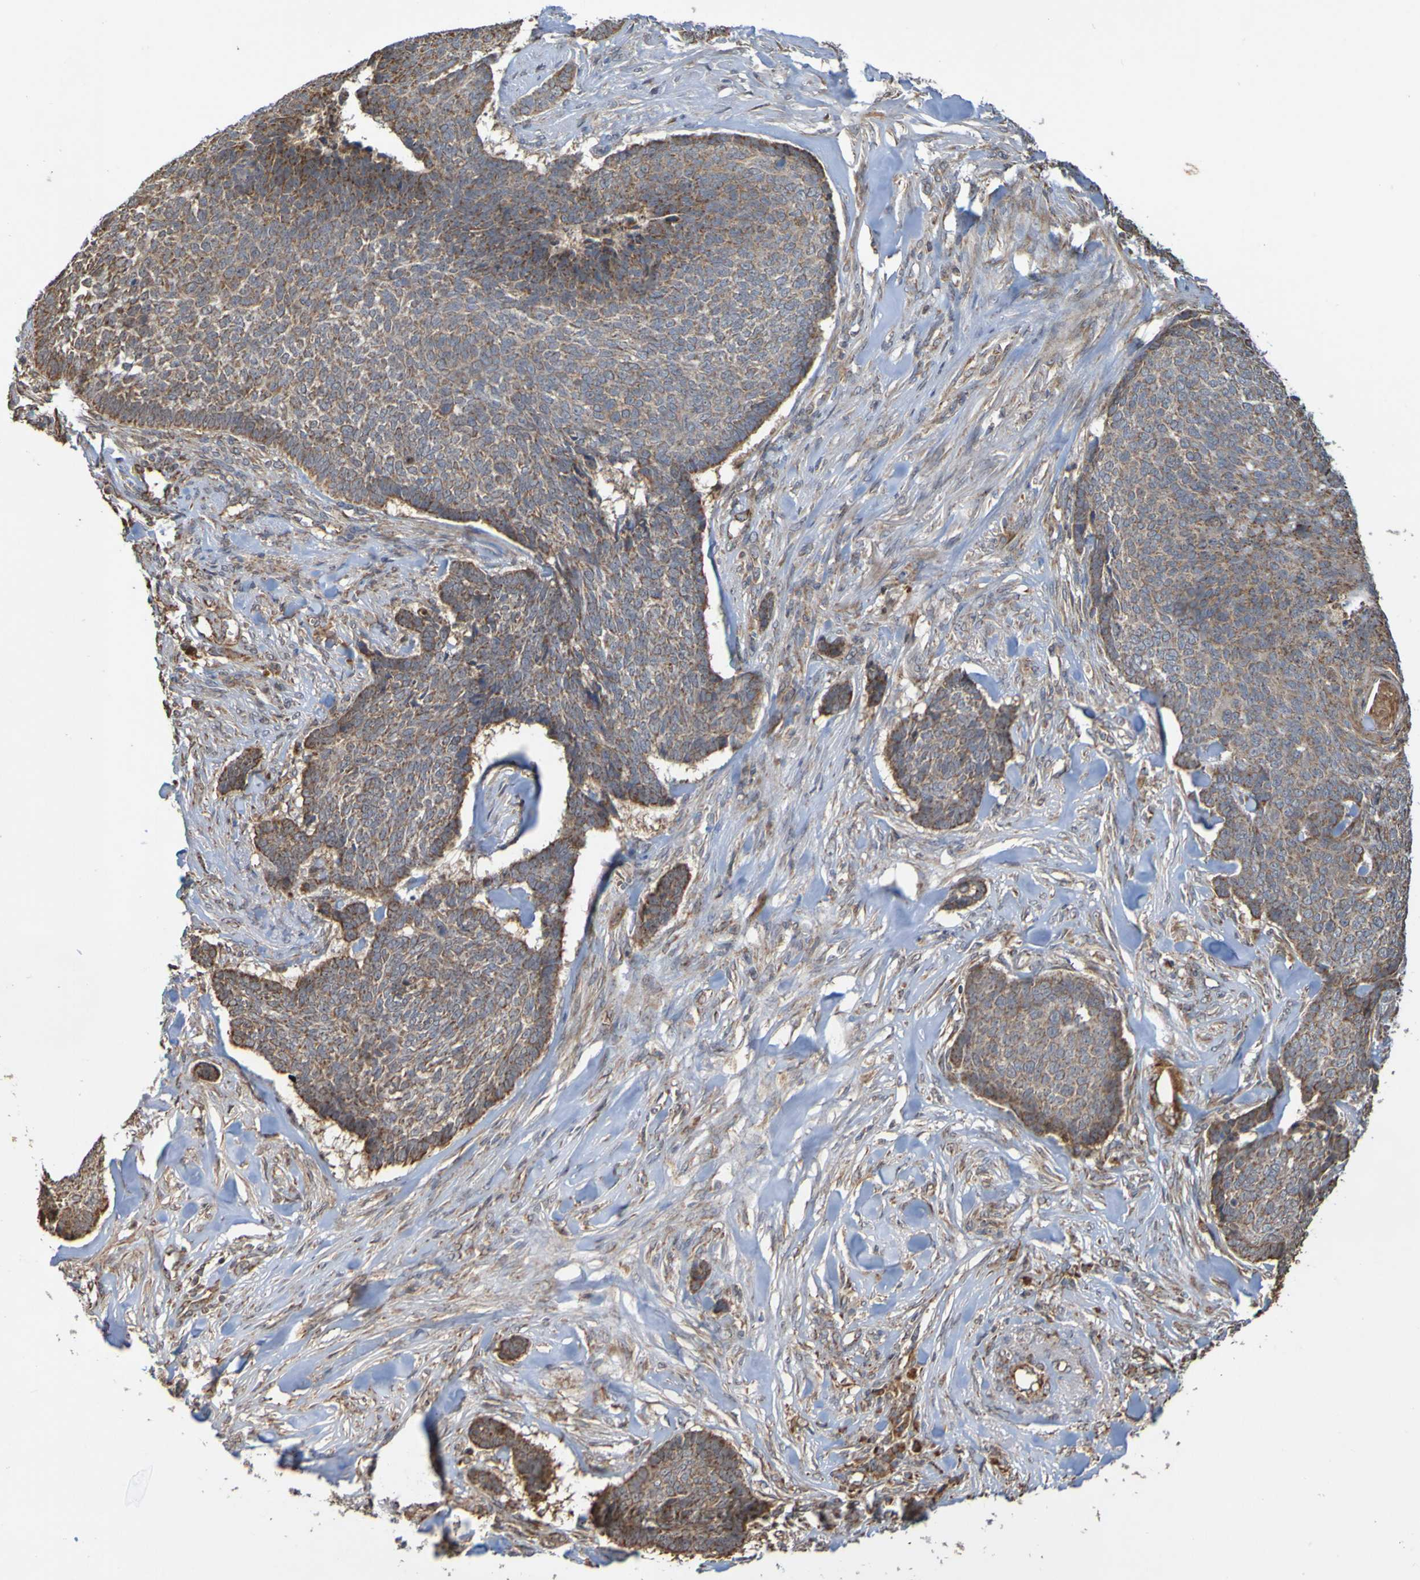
{"staining": {"intensity": "moderate", "quantity": ">75%", "location": "cytoplasmic/membranous"}, "tissue": "skin cancer", "cell_type": "Tumor cells", "image_type": "cancer", "snomed": [{"axis": "morphology", "description": "Basal cell carcinoma"}, {"axis": "topography", "description": "Skin"}], "caption": "IHC image of skin cancer (basal cell carcinoma) stained for a protein (brown), which shows medium levels of moderate cytoplasmic/membranous expression in about >75% of tumor cells.", "gene": "TMBIM1", "patient": {"sex": "male", "age": 84}}